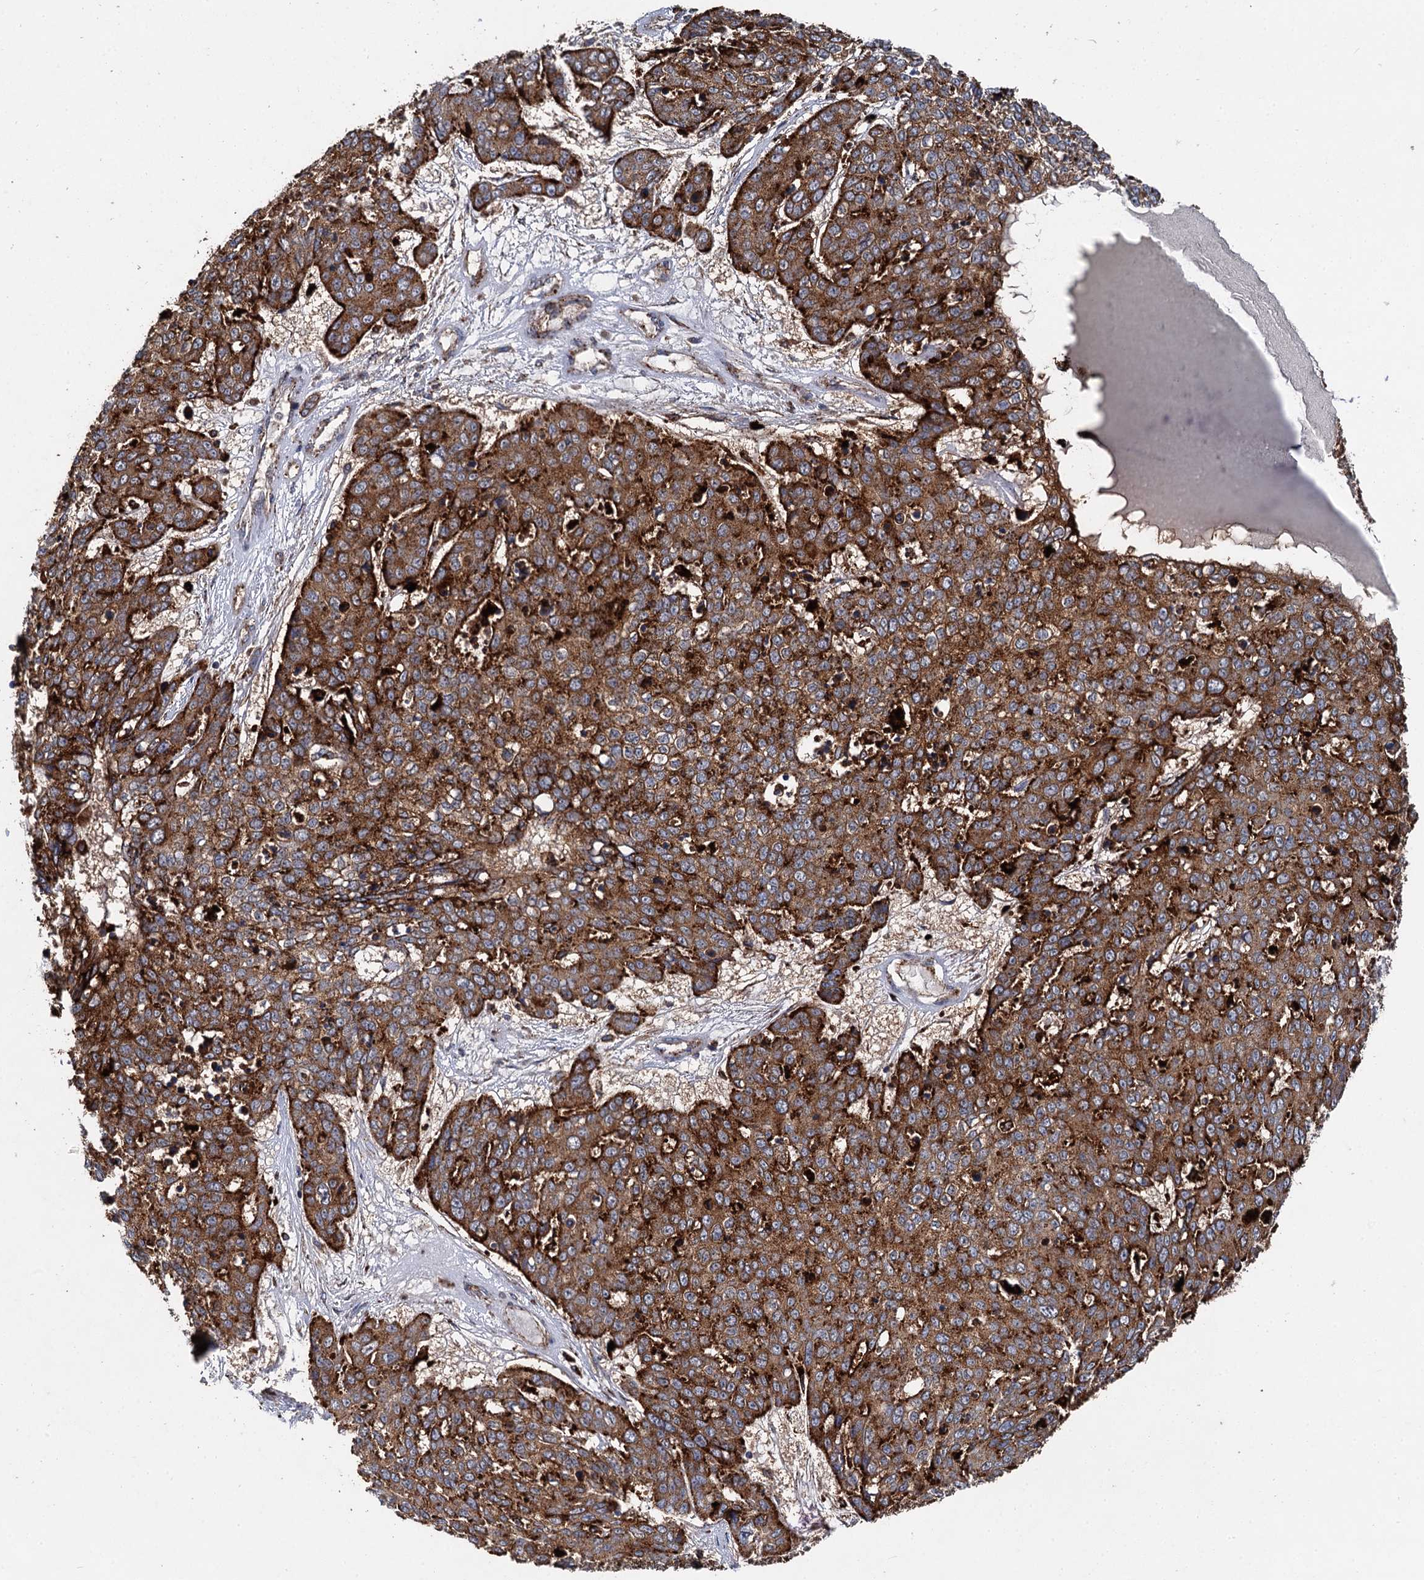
{"staining": {"intensity": "strong", "quantity": ">75%", "location": "cytoplasmic/membranous"}, "tissue": "skin cancer", "cell_type": "Tumor cells", "image_type": "cancer", "snomed": [{"axis": "morphology", "description": "Squamous cell carcinoma, NOS"}, {"axis": "topography", "description": "Skin"}], "caption": "Protein analysis of skin cancer (squamous cell carcinoma) tissue displays strong cytoplasmic/membranous staining in approximately >75% of tumor cells.", "gene": "GBA1", "patient": {"sex": "male", "age": 71}}